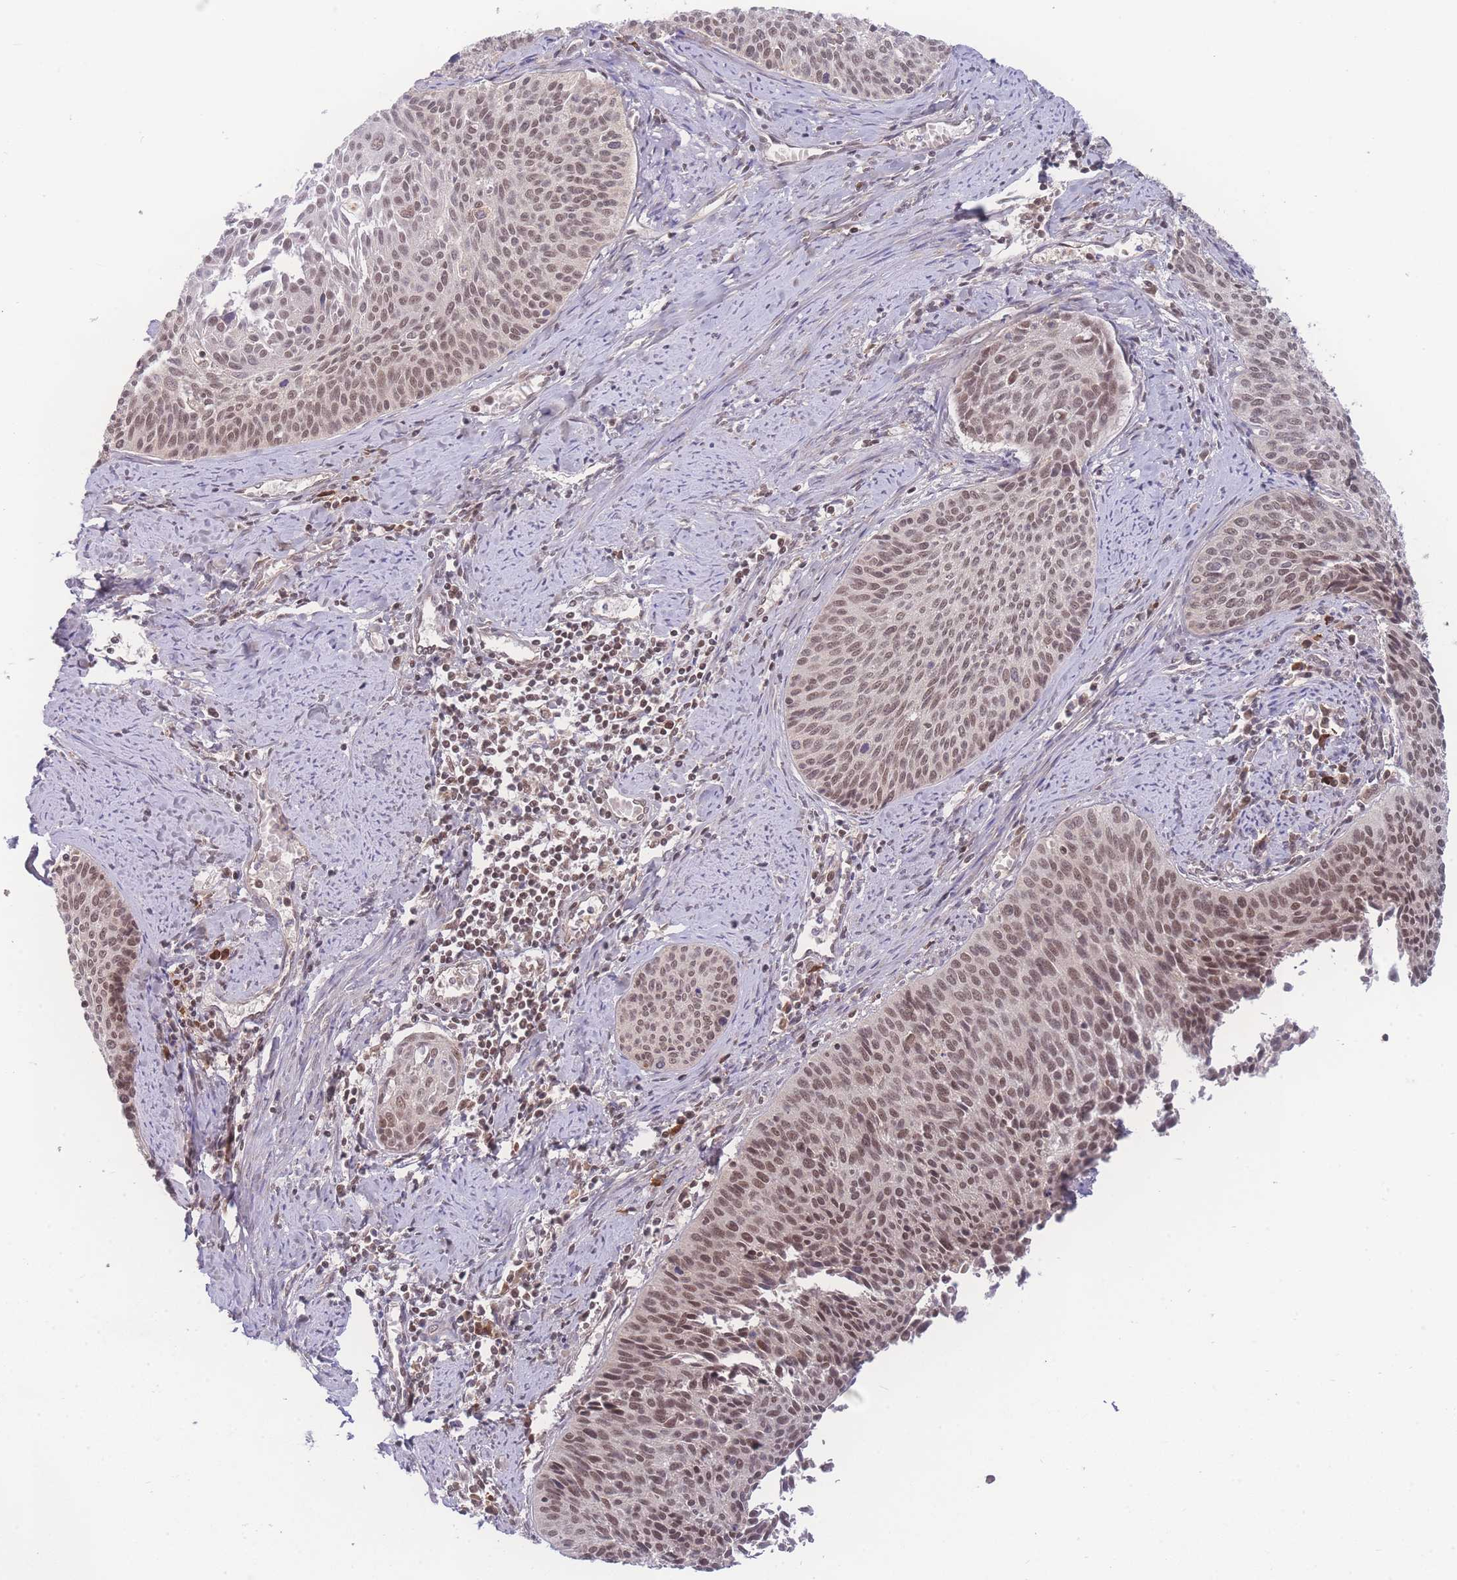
{"staining": {"intensity": "moderate", "quantity": ">75%", "location": "nuclear"}, "tissue": "cervical cancer", "cell_type": "Tumor cells", "image_type": "cancer", "snomed": [{"axis": "morphology", "description": "Squamous cell carcinoma, NOS"}, {"axis": "topography", "description": "Cervix"}], "caption": "Immunohistochemistry (IHC) micrograph of human cervical cancer stained for a protein (brown), which shows medium levels of moderate nuclear positivity in approximately >75% of tumor cells.", "gene": "RAVER1", "patient": {"sex": "female", "age": 55}}